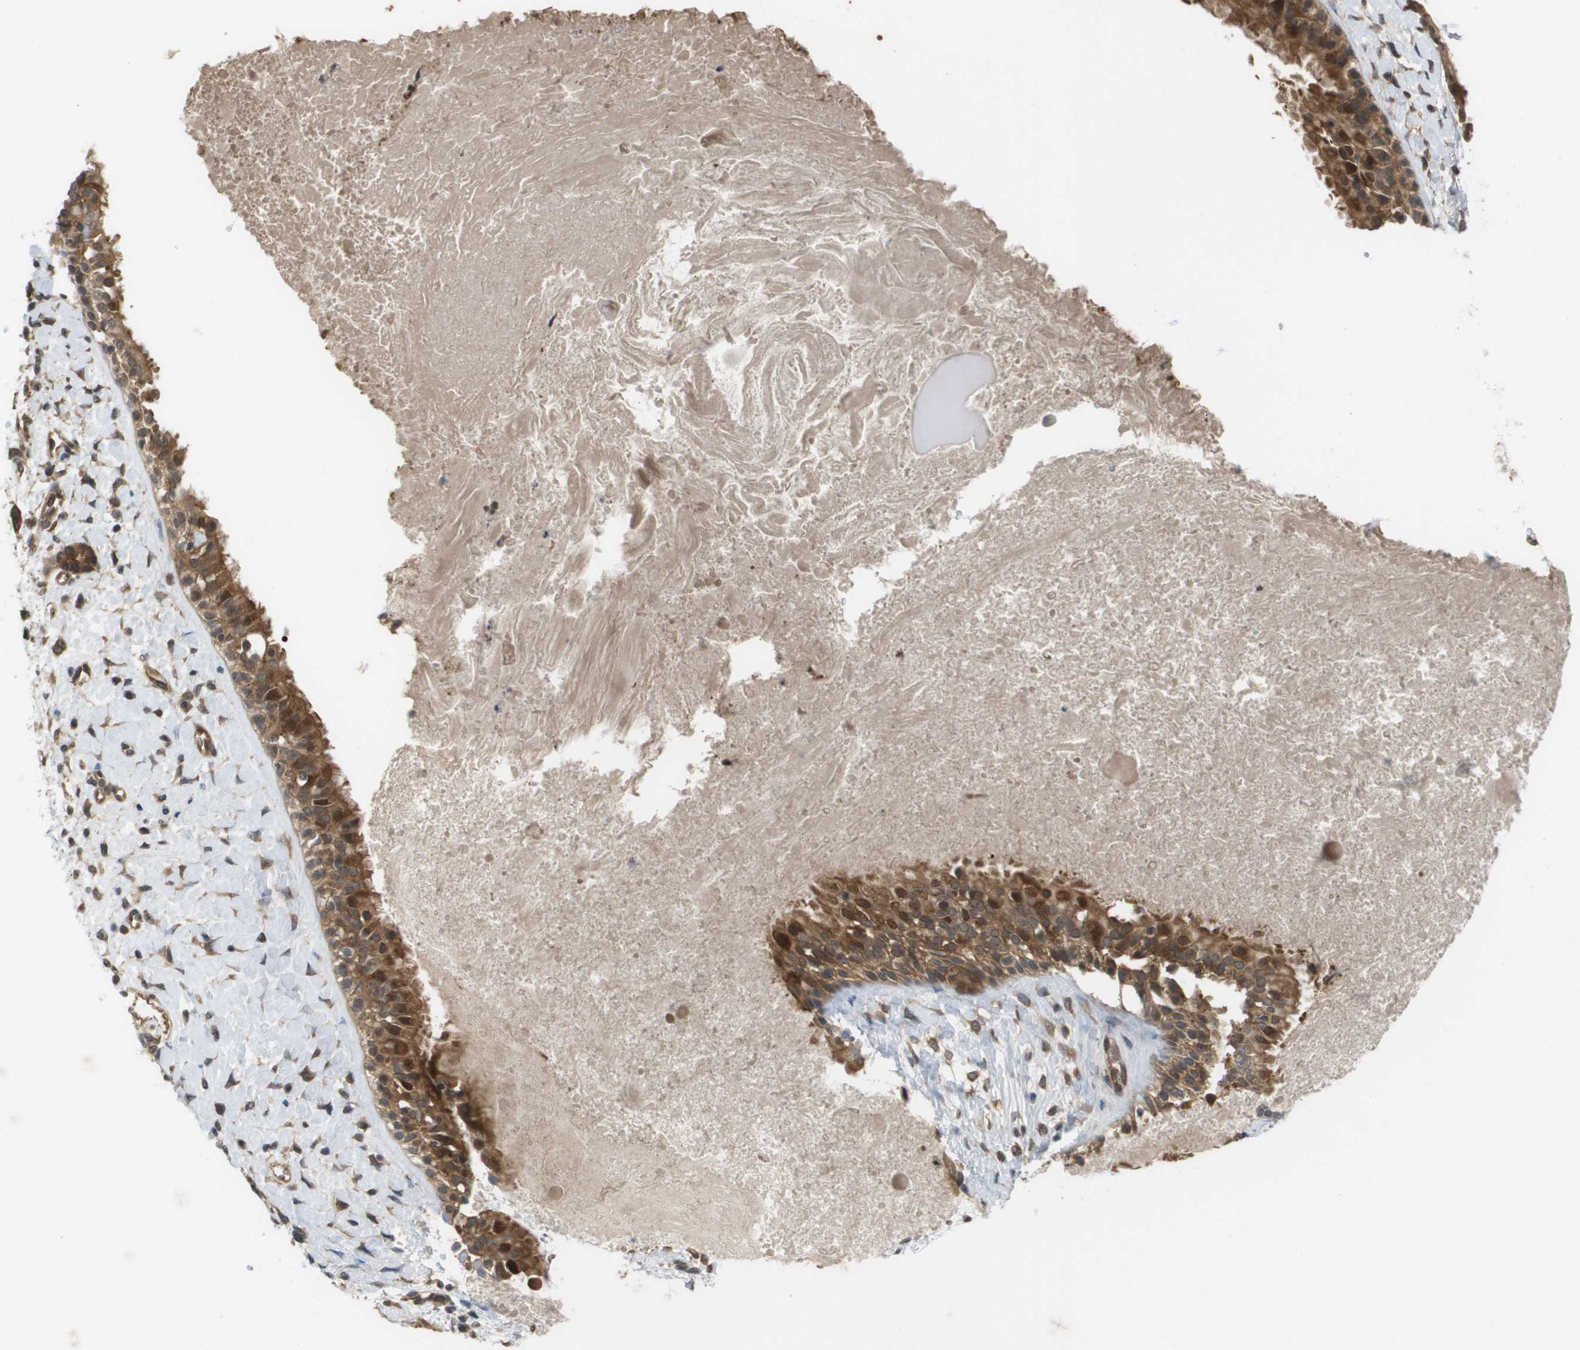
{"staining": {"intensity": "strong", "quantity": ">75%", "location": "cytoplasmic/membranous,nuclear"}, "tissue": "nasopharynx", "cell_type": "Respiratory epithelial cells", "image_type": "normal", "snomed": [{"axis": "morphology", "description": "Normal tissue, NOS"}, {"axis": "topography", "description": "Nasopharynx"}], "caption": "Immunohistochemical staining of normal human nasopharynx demonstrates high levels of strong cytoplasmic/membranous,nuclear expression in about >75% of respiratory epithelial cells.", "gene": "CTPS2", "patient": {"sex": "male", "age": 22}}